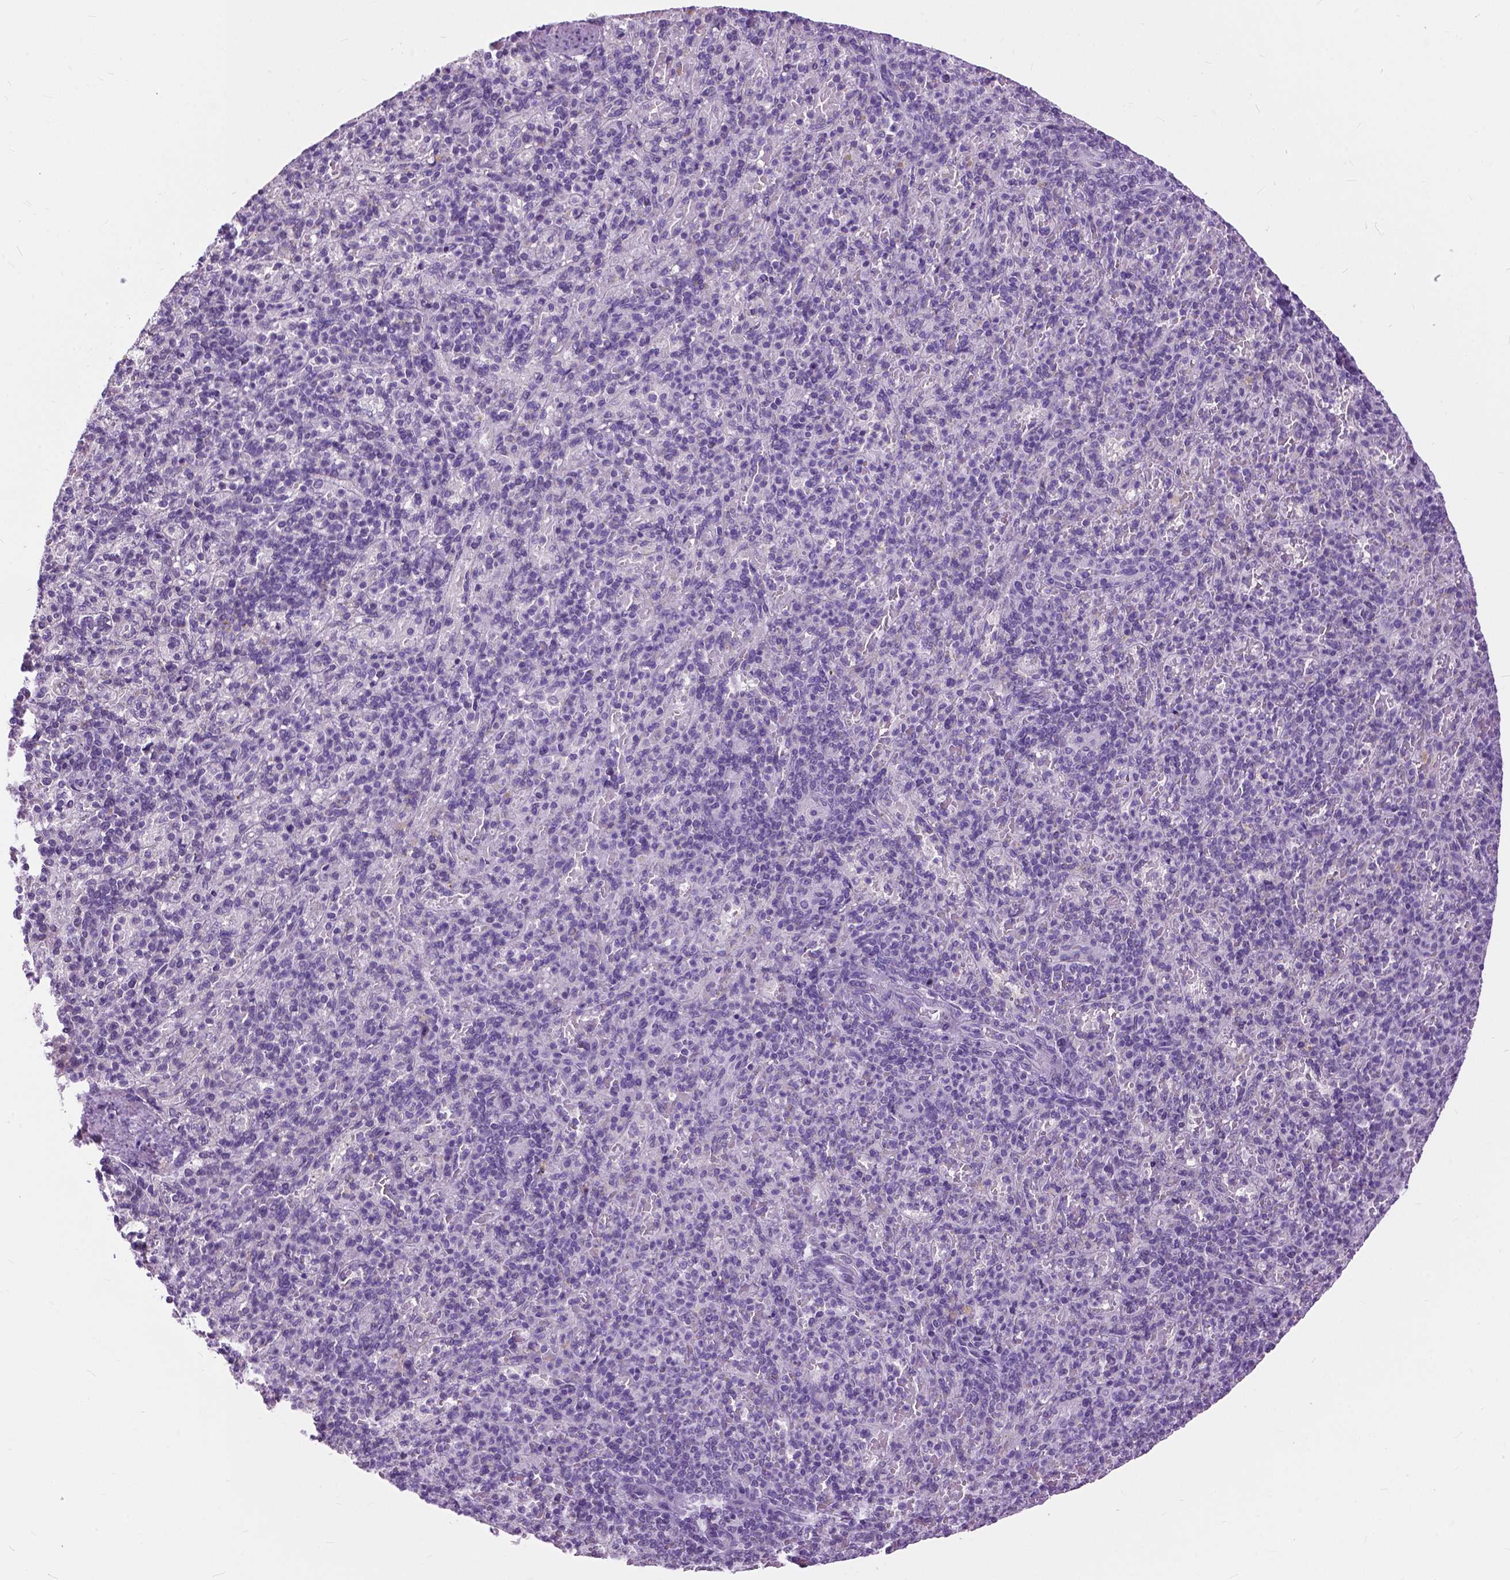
{"staining": {"intensity": "negative", "quantity": "none", "location": "none"}, "tissue": "spleen", "cell_type": "Cells in red pulp", "image_type": "normal", "snomed": [{"axis": "morphology", "description": "Normal tissue, NOS"}, {"axis": "topography", "description": "Spleen"}], "caption": "Immunohistochemical staining of unremarkable human spleen demonstrates no significant staining in cells in red pulp.", "gene": "GPR37L1", "patient": {"sex": "female", "age": 74}}